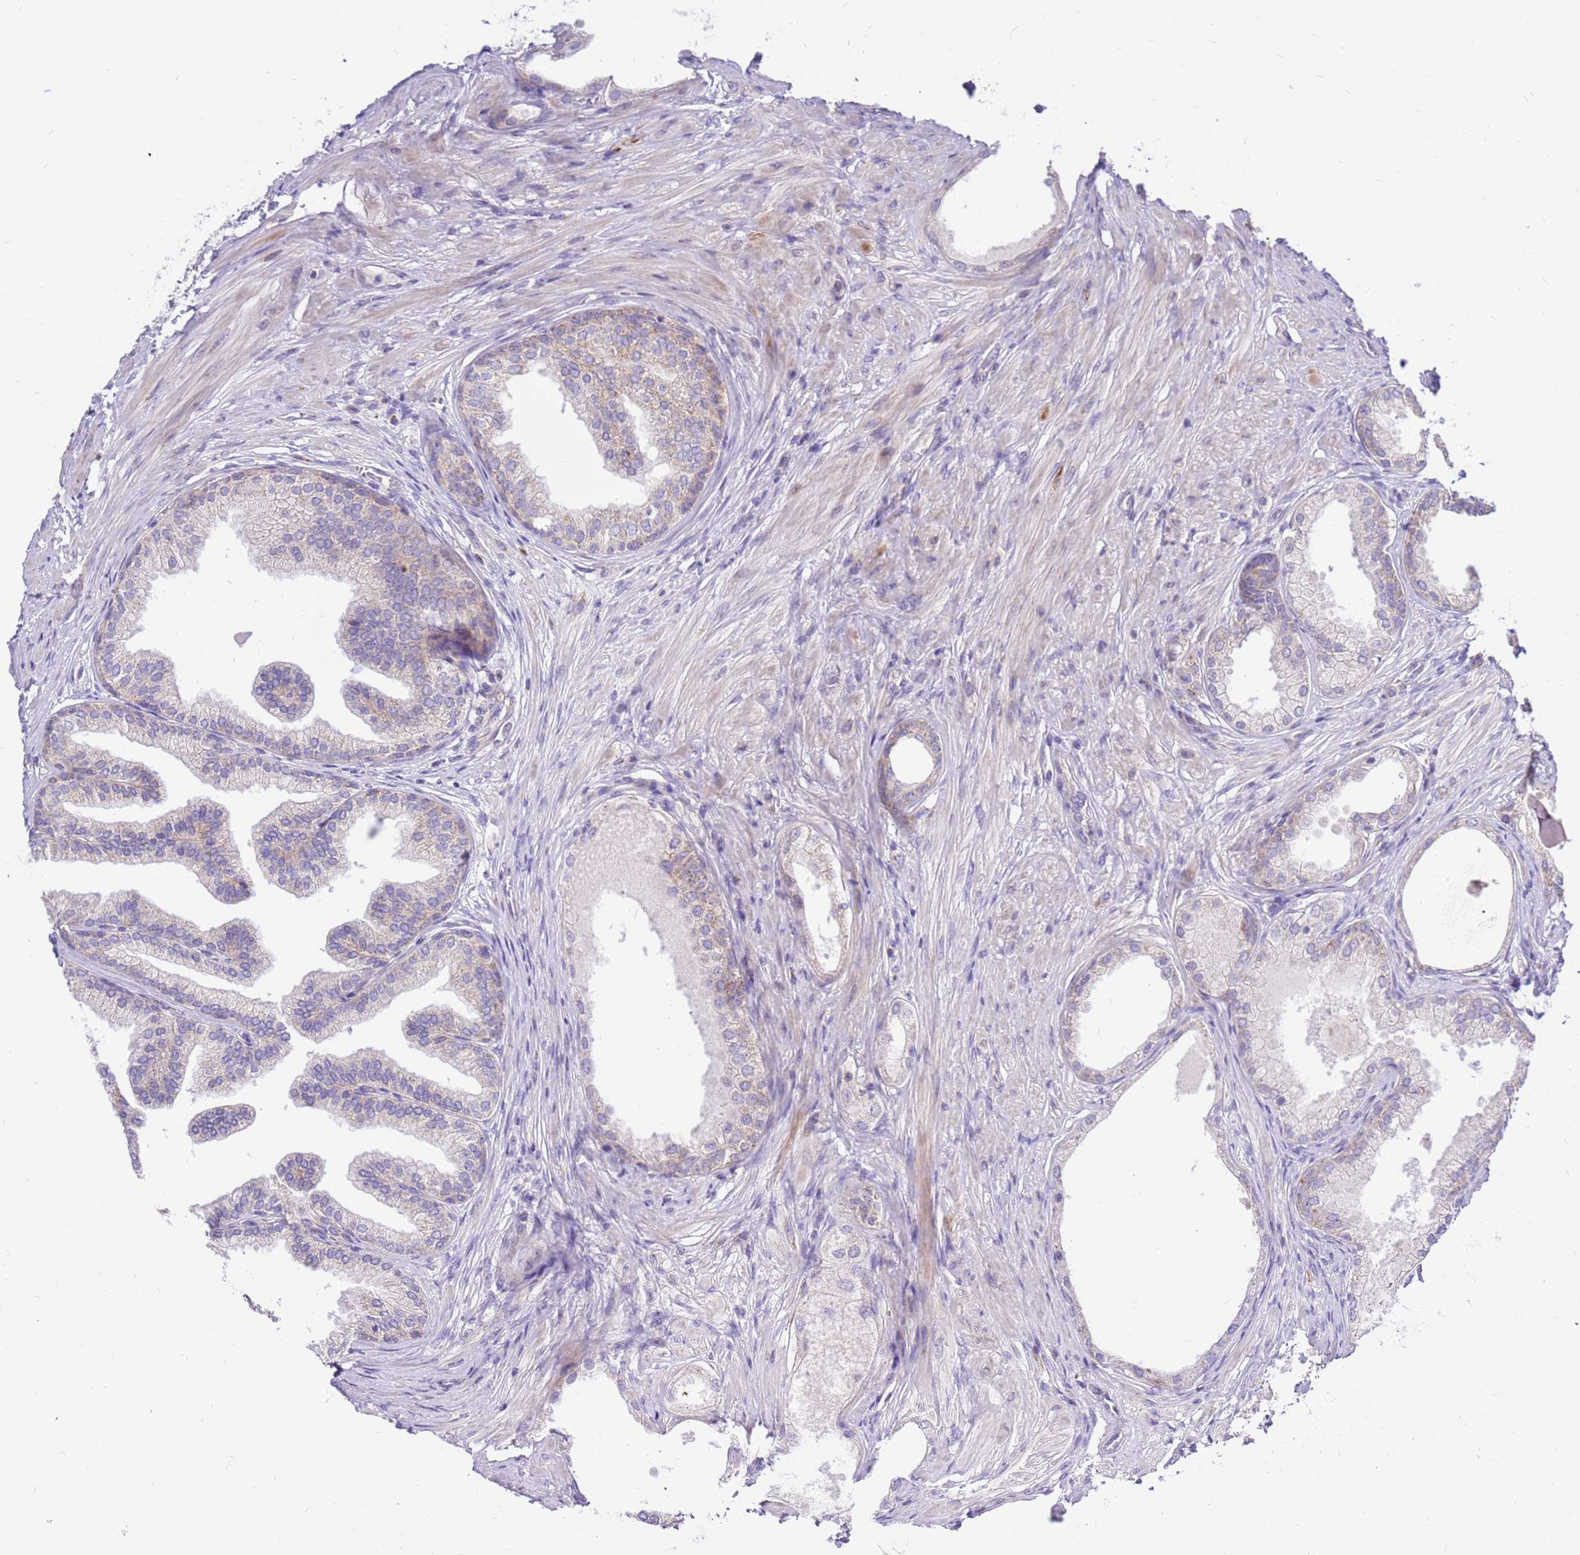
{"staining": {"intensity": "negative", "quantity": "none", "location": "none"}, "tissue": "prostate cancer", "cell_type": "Tumor cells", "image_type": "cancer", "snomed": [{"axis": "morphology", "description": "Adenocarcinoma, High grade"}, {"axis": "topography", "description": "Prostate"}], "caption": "A high-resolution image shows IHC staining of prostate cancer, which exhibits no significant expression in tumor cells. (DAB immunohistochemistry (IHC) with hematoxylin counter stain).", "gene": "IGF1R", "patient": {"sex": "male", "age": 59}}